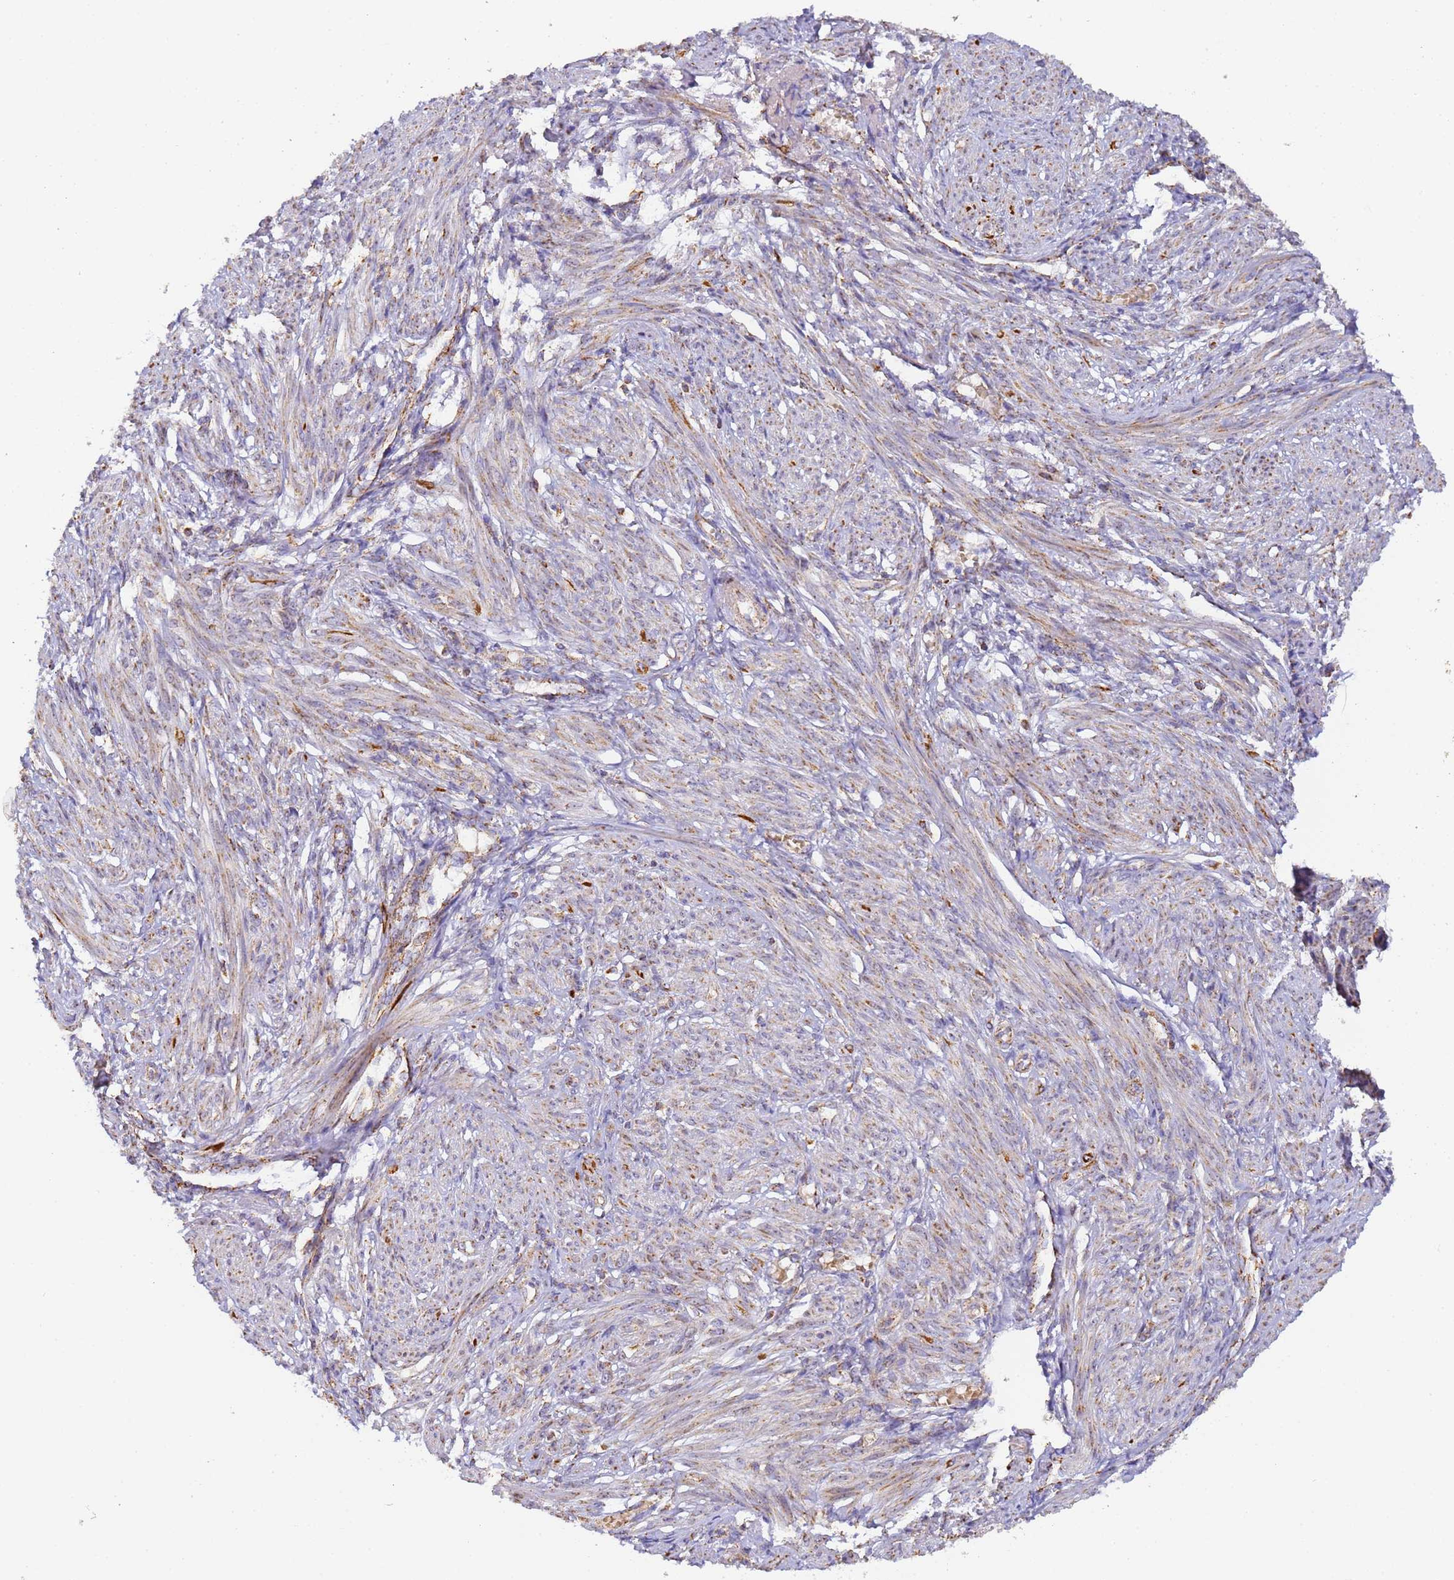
{"staining": {"intensity": "moderate", "quantity": "<25%", "location": "cytoplasmic/membranous"}, "tissue": "smooth muscle", "cell_type": "Smooth muscle cells", "image_type": "normal", "snomed": [{"axis": "morphology", "description": "Normal tissue, NOS"}, {"axis": "topography", "description": "Smooth muscle"}], "caption": "Protein staining of normal smooth muscle displays moderate cytoplasmic/membranous expression in about <25% of smooth muscle cells. The protein is shown in brown color, while the nuclei are stained blue.", "gene": "FRG2B", "patient": {"sex": "female", "age": 39}}